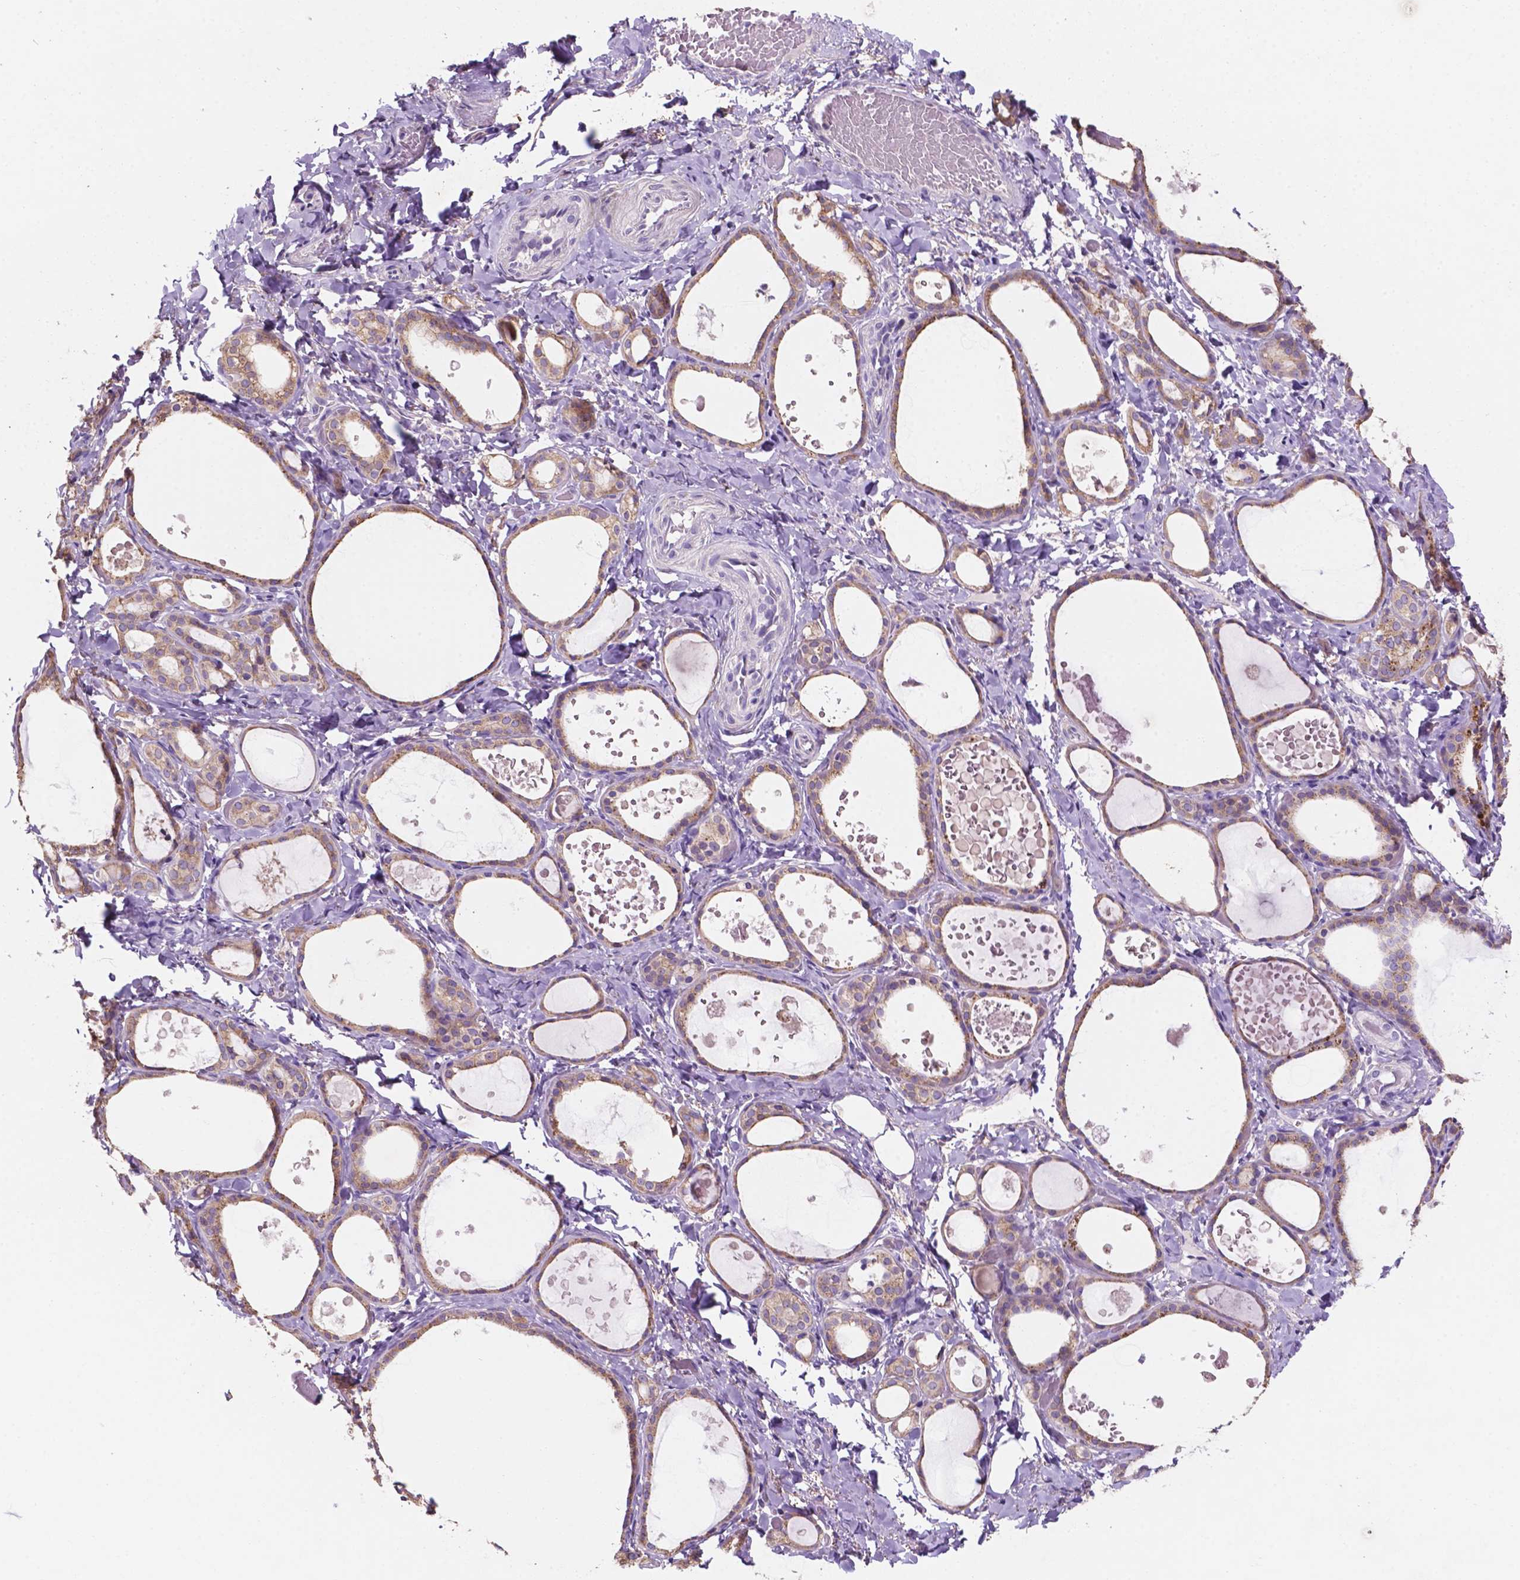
{"staining": {"intensity": "moderate", "quantity": ">75%", "location": "cytoplasmic/membranous"}, "tissue": "thyroid gland", "cell_type": "Glandular cells", "image_type": "normal", "snomed": [{"axis": "morphology", "description": "Normal tissue, NOS"}, {"axis": "topography", "description": "Thyroid gland"}], "caption": "Immunohistochemical staining of unremarkable human thyroid gland demonstrates moderate cytoplasmic/membranous protein positivity in about >75% of glandular cells. Using DAB (brown) and hematoxylin (blue) stains, captured at high magnification using brightfield microscopy.", "gene": "MKRN2OS", "patient": {"sex": "female", "age": 56}}